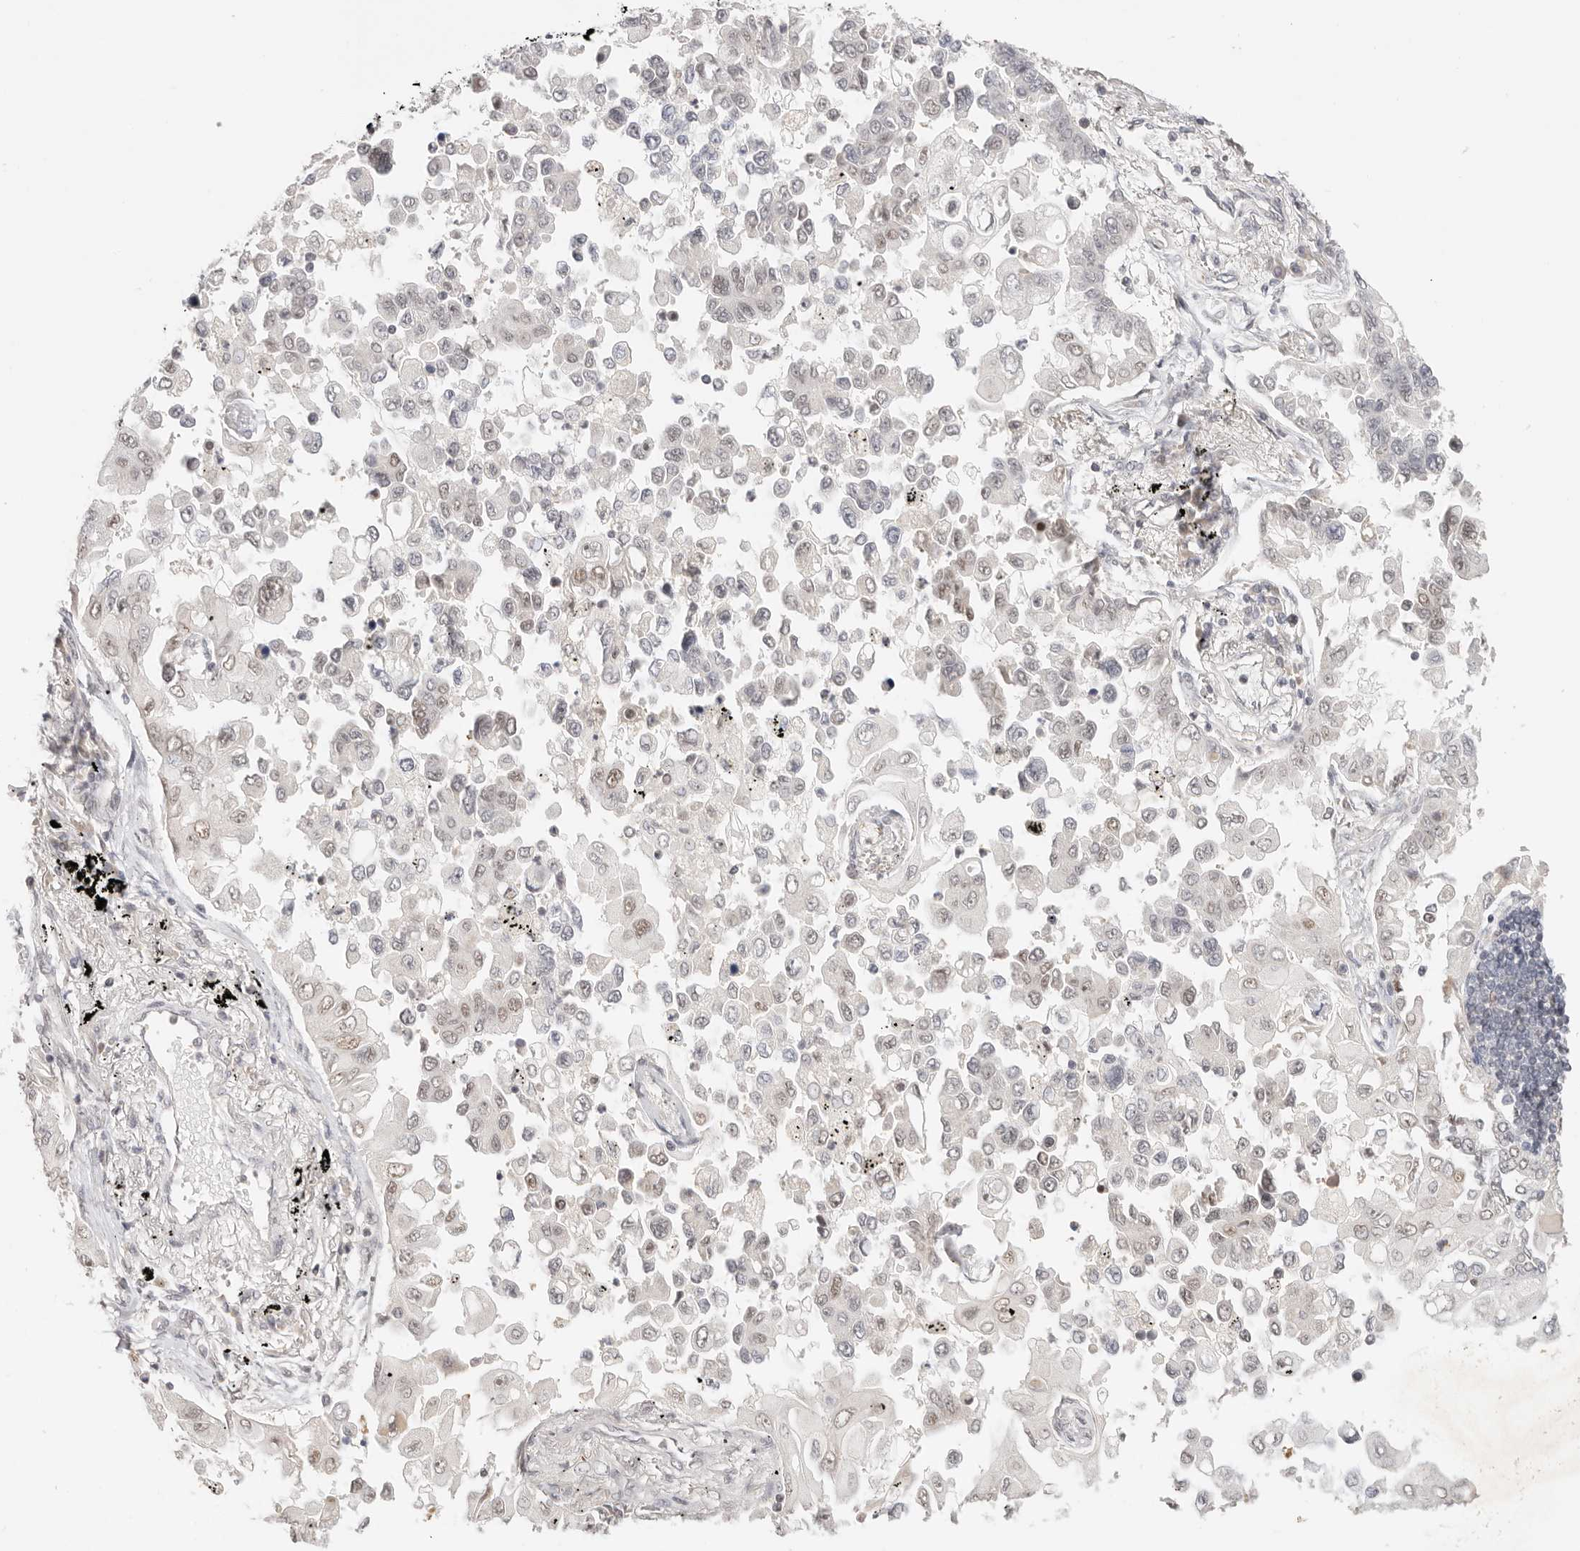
{"staining": {"intensity": "weak", "quantity": "25%-75%", "location": "nuclear"}, "tissue": "lung cancer", "cell_type": "Tumor cells", "image_type": "cancer", "snomed": [{"axis": "morphology", "description": "Adenocarcinoma, NOS"}, {"axis": "topography", "description": "Lung"}], "caption": "Brown immunohistochemical staining in lung cancer displays weak nuclear positivity in approximately 25%-75% of tumor cells.", "gene": "RFC3", "patient": {"sex": "female", "age": 67}}